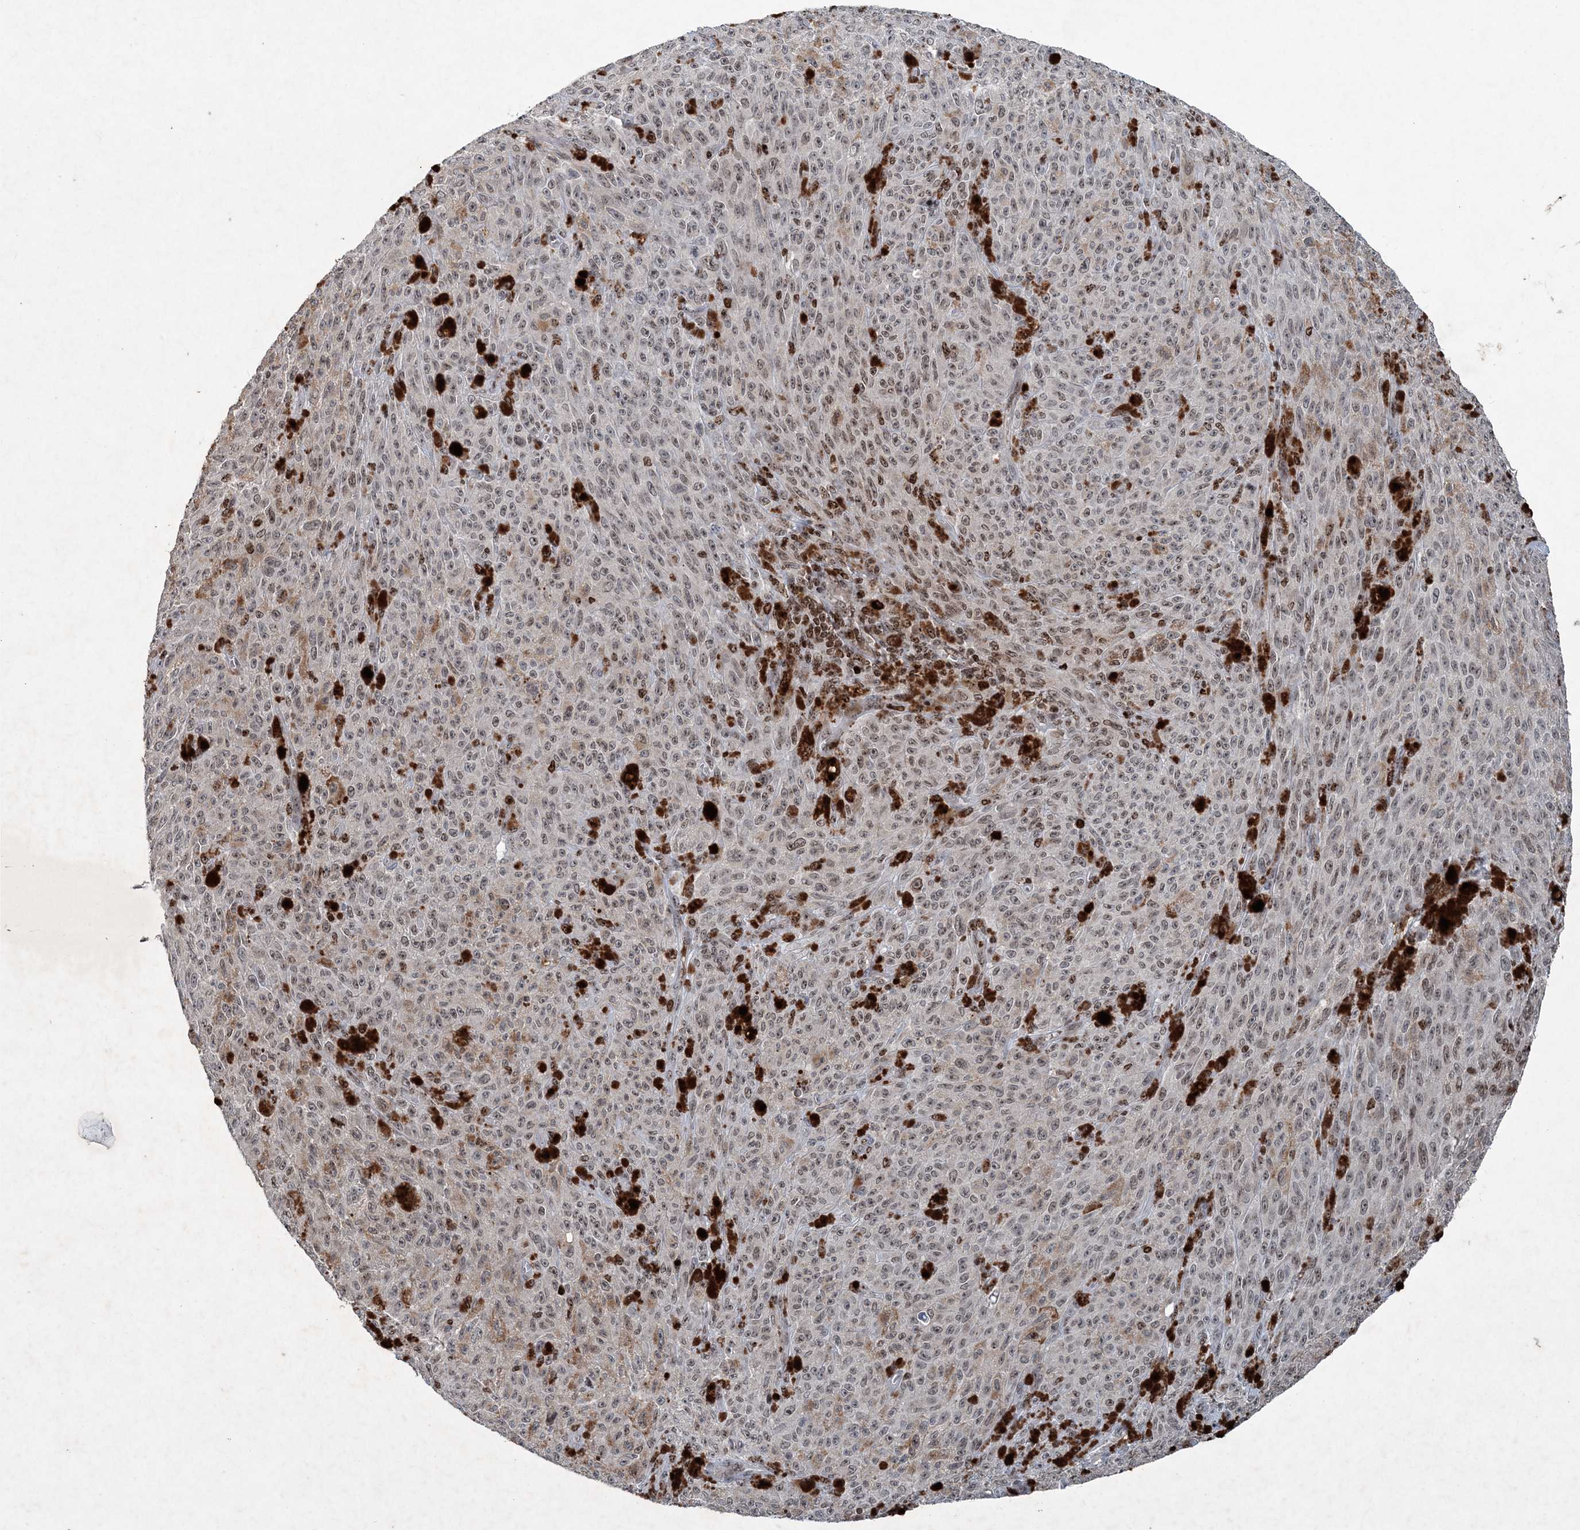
{"staining": {"intensity": "weak", "quantity": ">75%", "location": "nuclear"}, "tissue": "melanoma", "cell_type": "Tumor cells", "image_type": "cancer", "snomed": [{"axis": "morphology", "description": "Malignant melanoma, NOS"}, {"axis": "topography", "description": "Skin"}], "caption": "Approximately >75% of tumor cells in human melanoma display weak nuclear protein expression as visualized by brown immunohistochemical staining.", "gene": "QTRT2", "patient": {"sex": "female", "age": 82}}